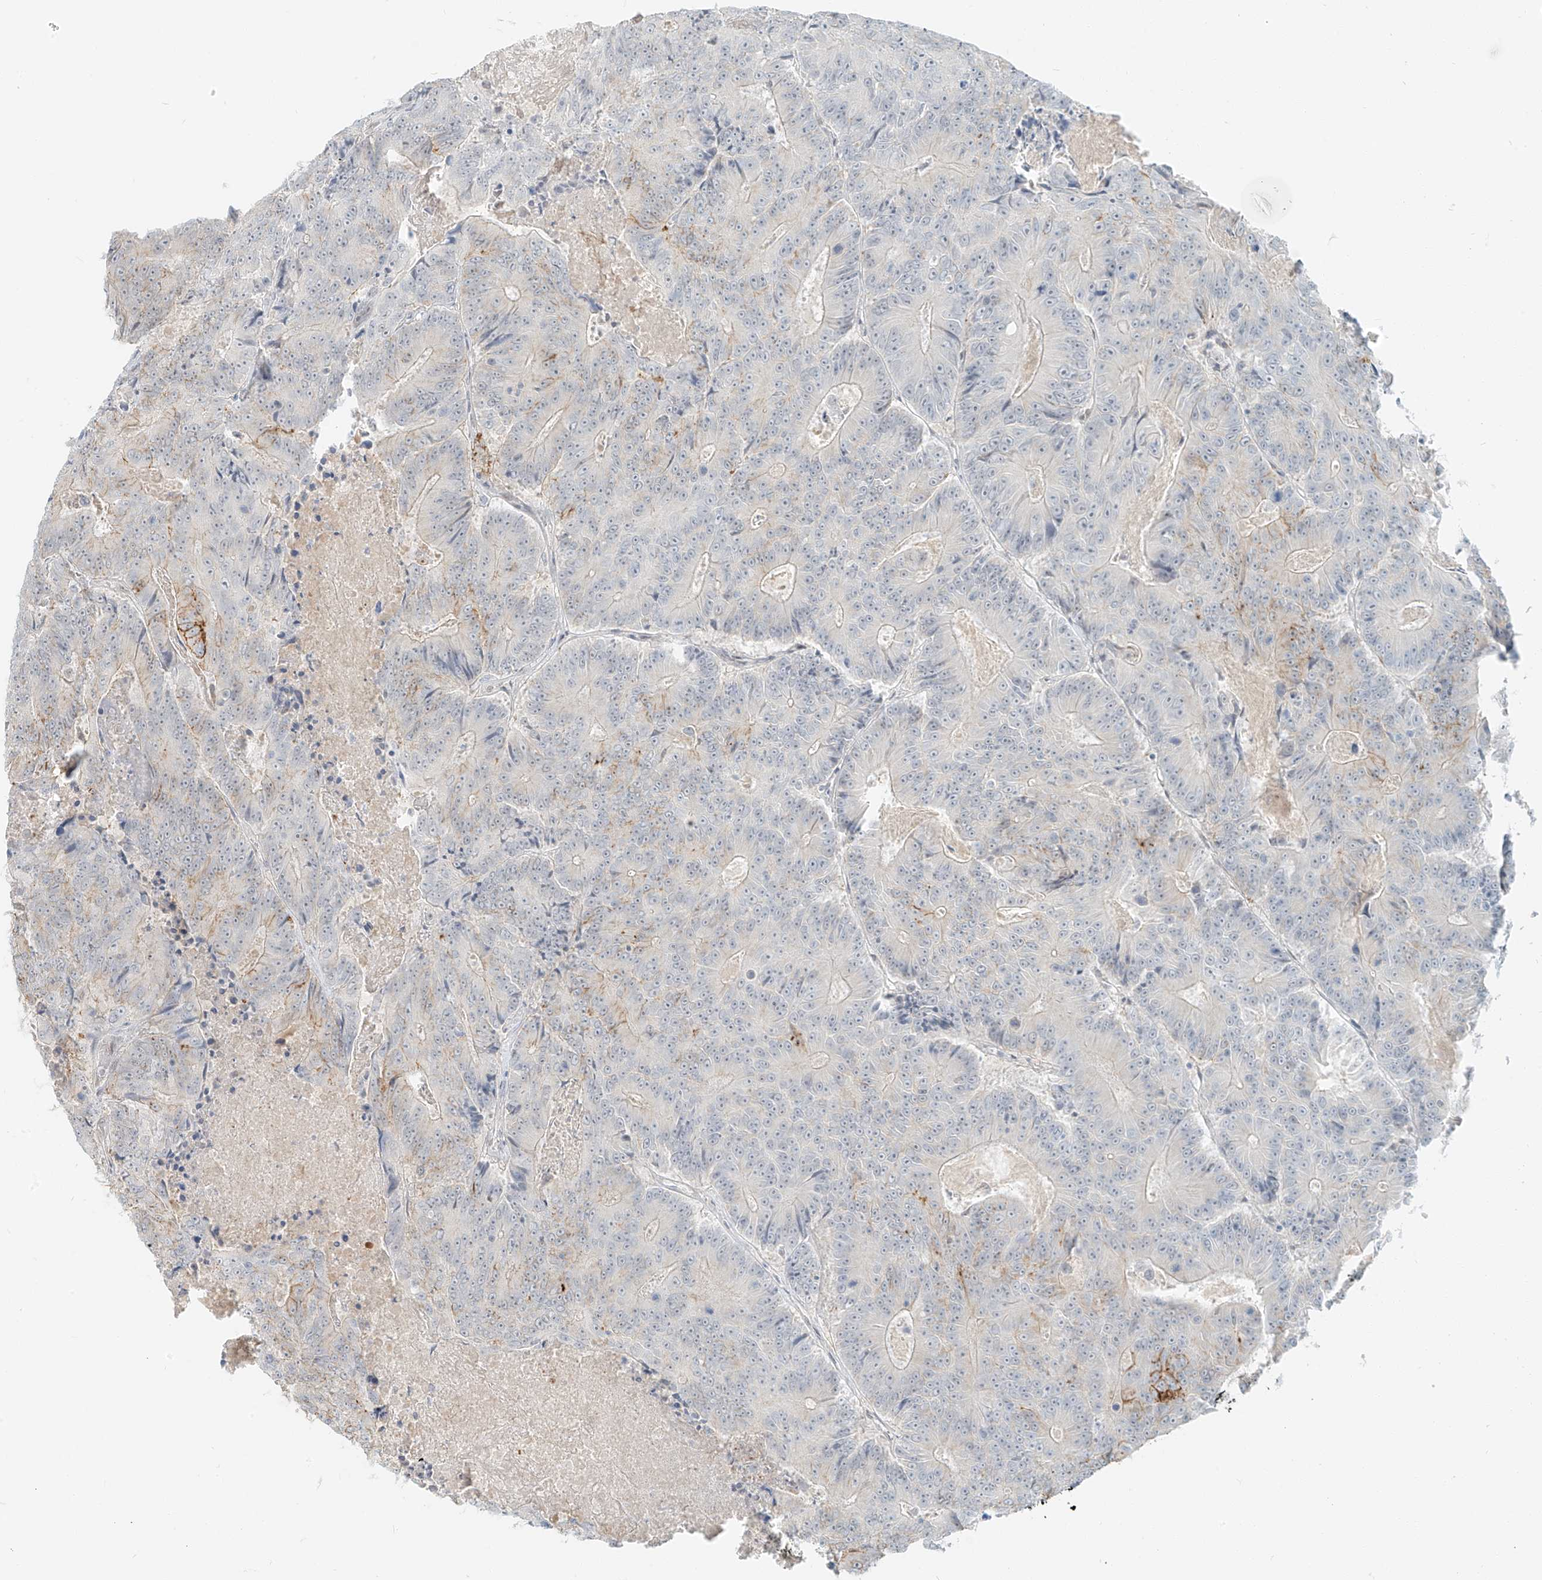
{"staining": {"intensity": "moderate", "quantity": "<25%", "location": "cytoplasmic/membranous"}, "tissue": "colorectal cancer", "cell_type": "Tumor cells", "image_type": "cancer", "snomed": [{"axis": "morphology", "description": "Adenocarcinoma, NOS"}, {"axis": "topography", "description": "Colon"}], "caption": "Immunohistochemical staining of human colorectal cancer displays moderate cytoplasmic/membranous protein staining in approximately <25% of tumor cells.", "gene": "ZNF774", "patient": {"sex": "male", "age": 83}}